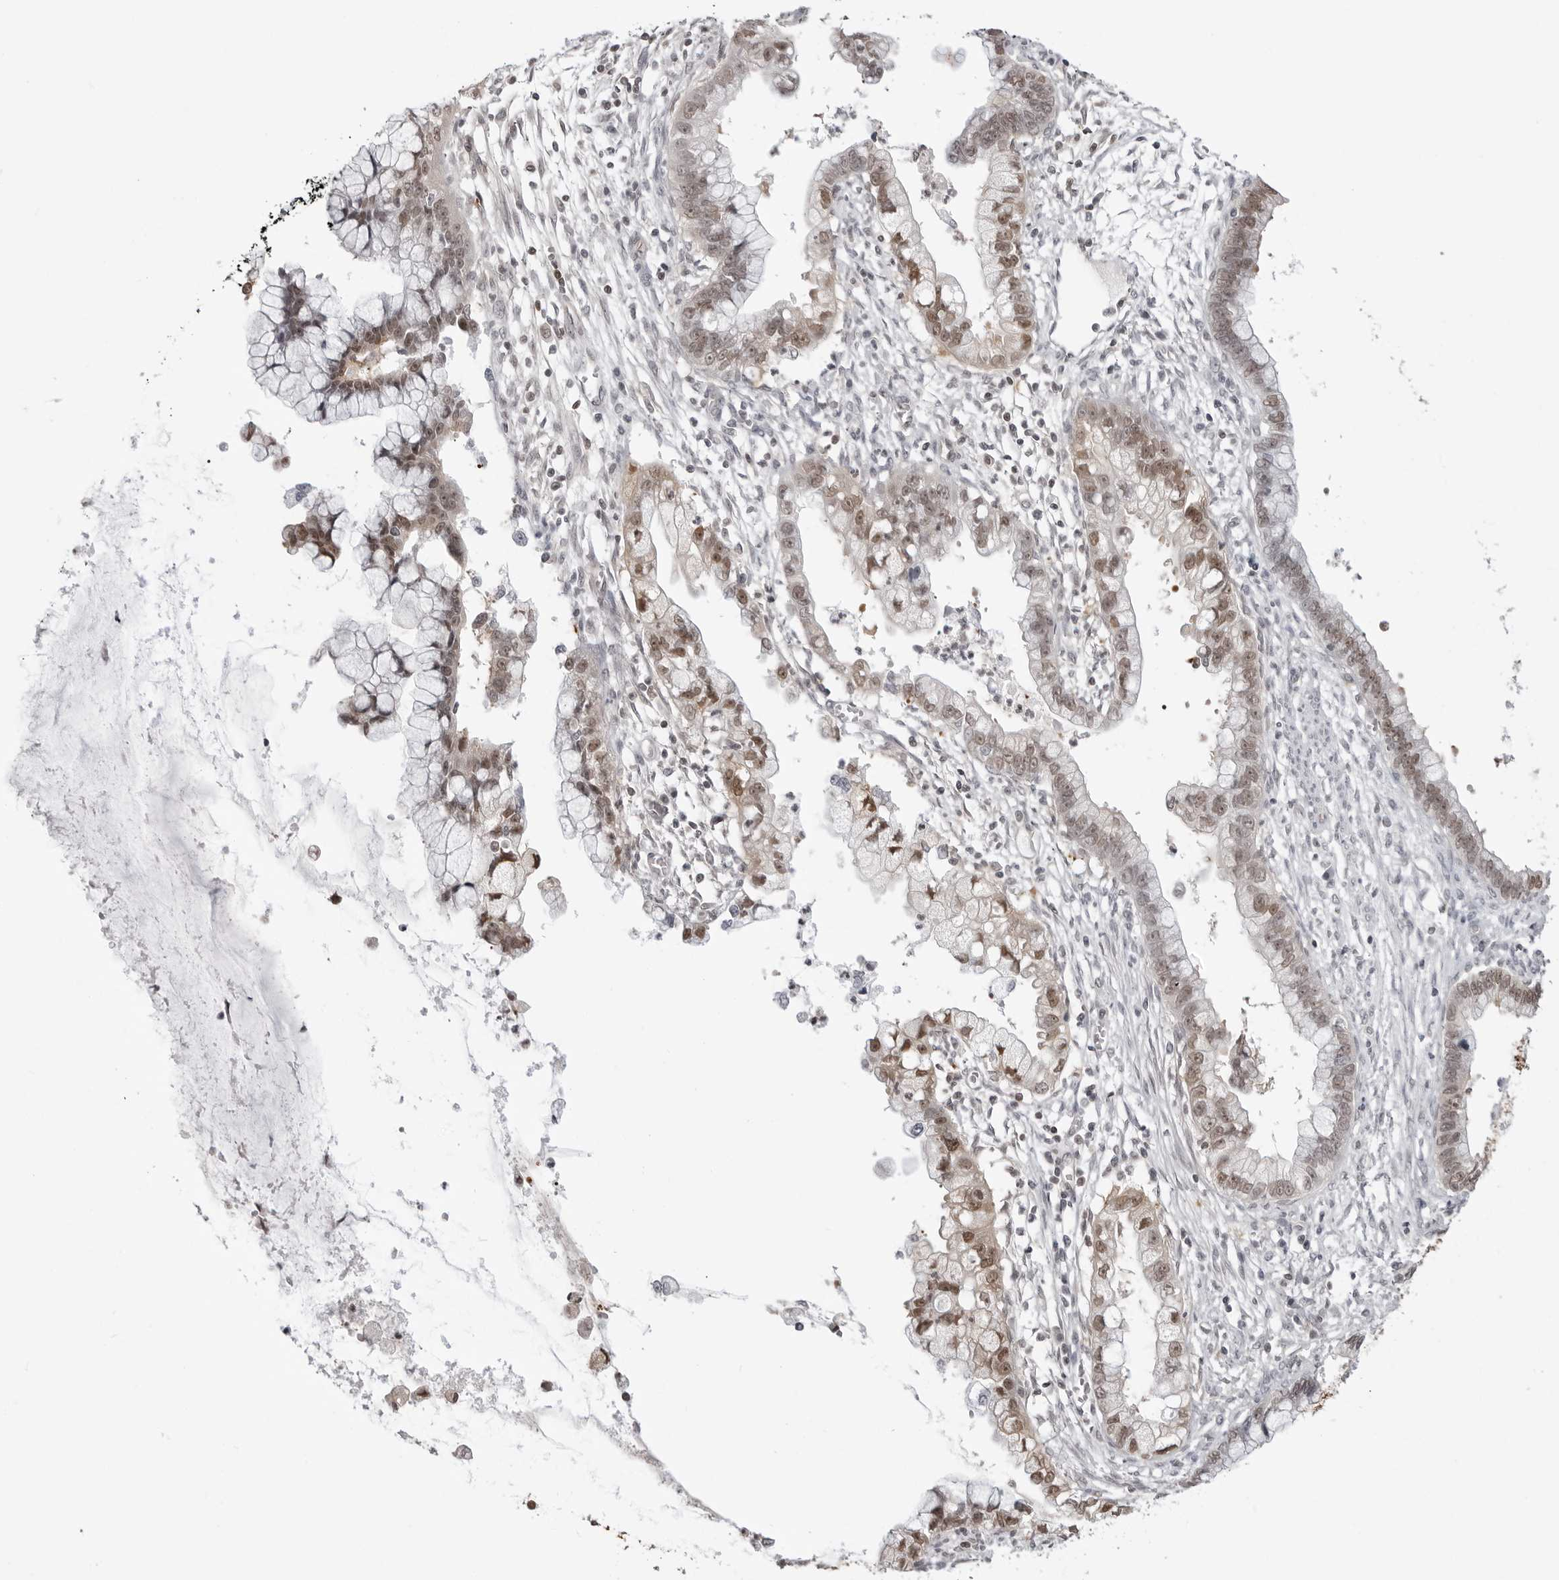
{"staining": {"intensity": "moderate", "quantity": ">75%", "location": "cytoplasmic/membranous,nuclear"}, "tissue": "cervical cancer", "cell_type": "Tumor cells", "image_type": "cancer", "snomed": [{"axis": "morphology", "description": "Adenocarcinoma, NOS"}, {"axis": "topography", "description": "Cervix"}], "caption": "IHC staining of cervical adenocarcinoma, which demonstrates medium levels of moderate cytoplasmic/membranous and nuclear positivity in approximately >75% of tumor cells indicating moderate cytoplasmic/membranous and nuclear protein positivity. The staining was performed using DAB (3,3'-diaminobenzidine) (brown) for protein detection and nuclei were counterstained in hematoxylin (blue).", "gene": "YWHAG", "patient": {"sex": "female", "age": 44}}